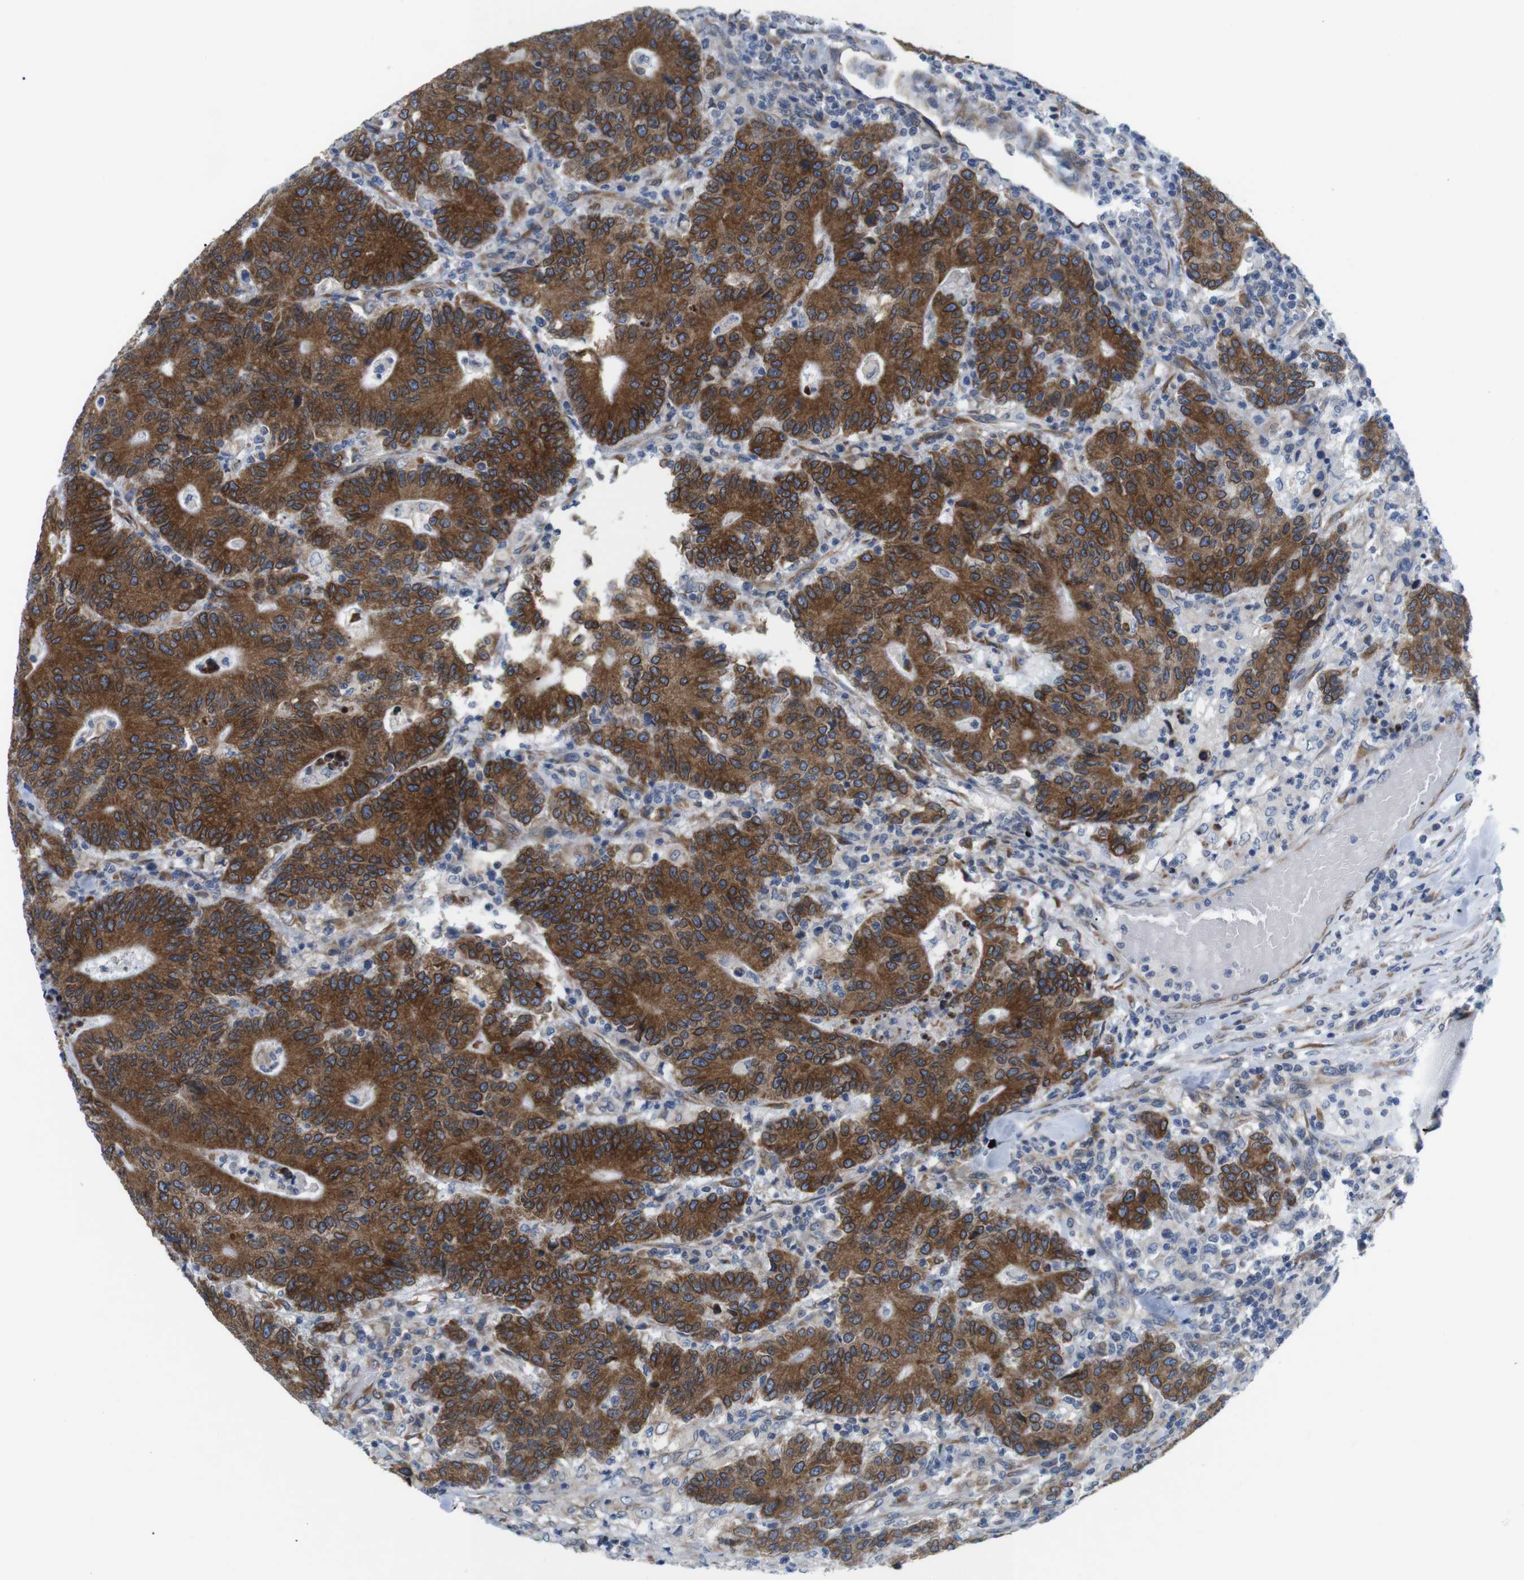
{"staining": {"intensity": "strong", "quantity": ">75%", "location": "cytoplasmic/membranous"}, "tissue": "colorectal cancer", "cell_type": "Tumor cells", "image_type": "cancer", "snomed": [{"axis": "morphology", "description": "Normal tissue, NOS"}, {"axis": "morphology", "description": "Adenocarcinoma, NOS"}, {"axis": "topography", "description": "Colon"}], "caption": "Tumor cells show strong cytoplasmic/membranous positivity in approximately >75% of cells in colorectal cancer.", "gene": "HACD3", "patient": {"sex": "female", "age": 75}}